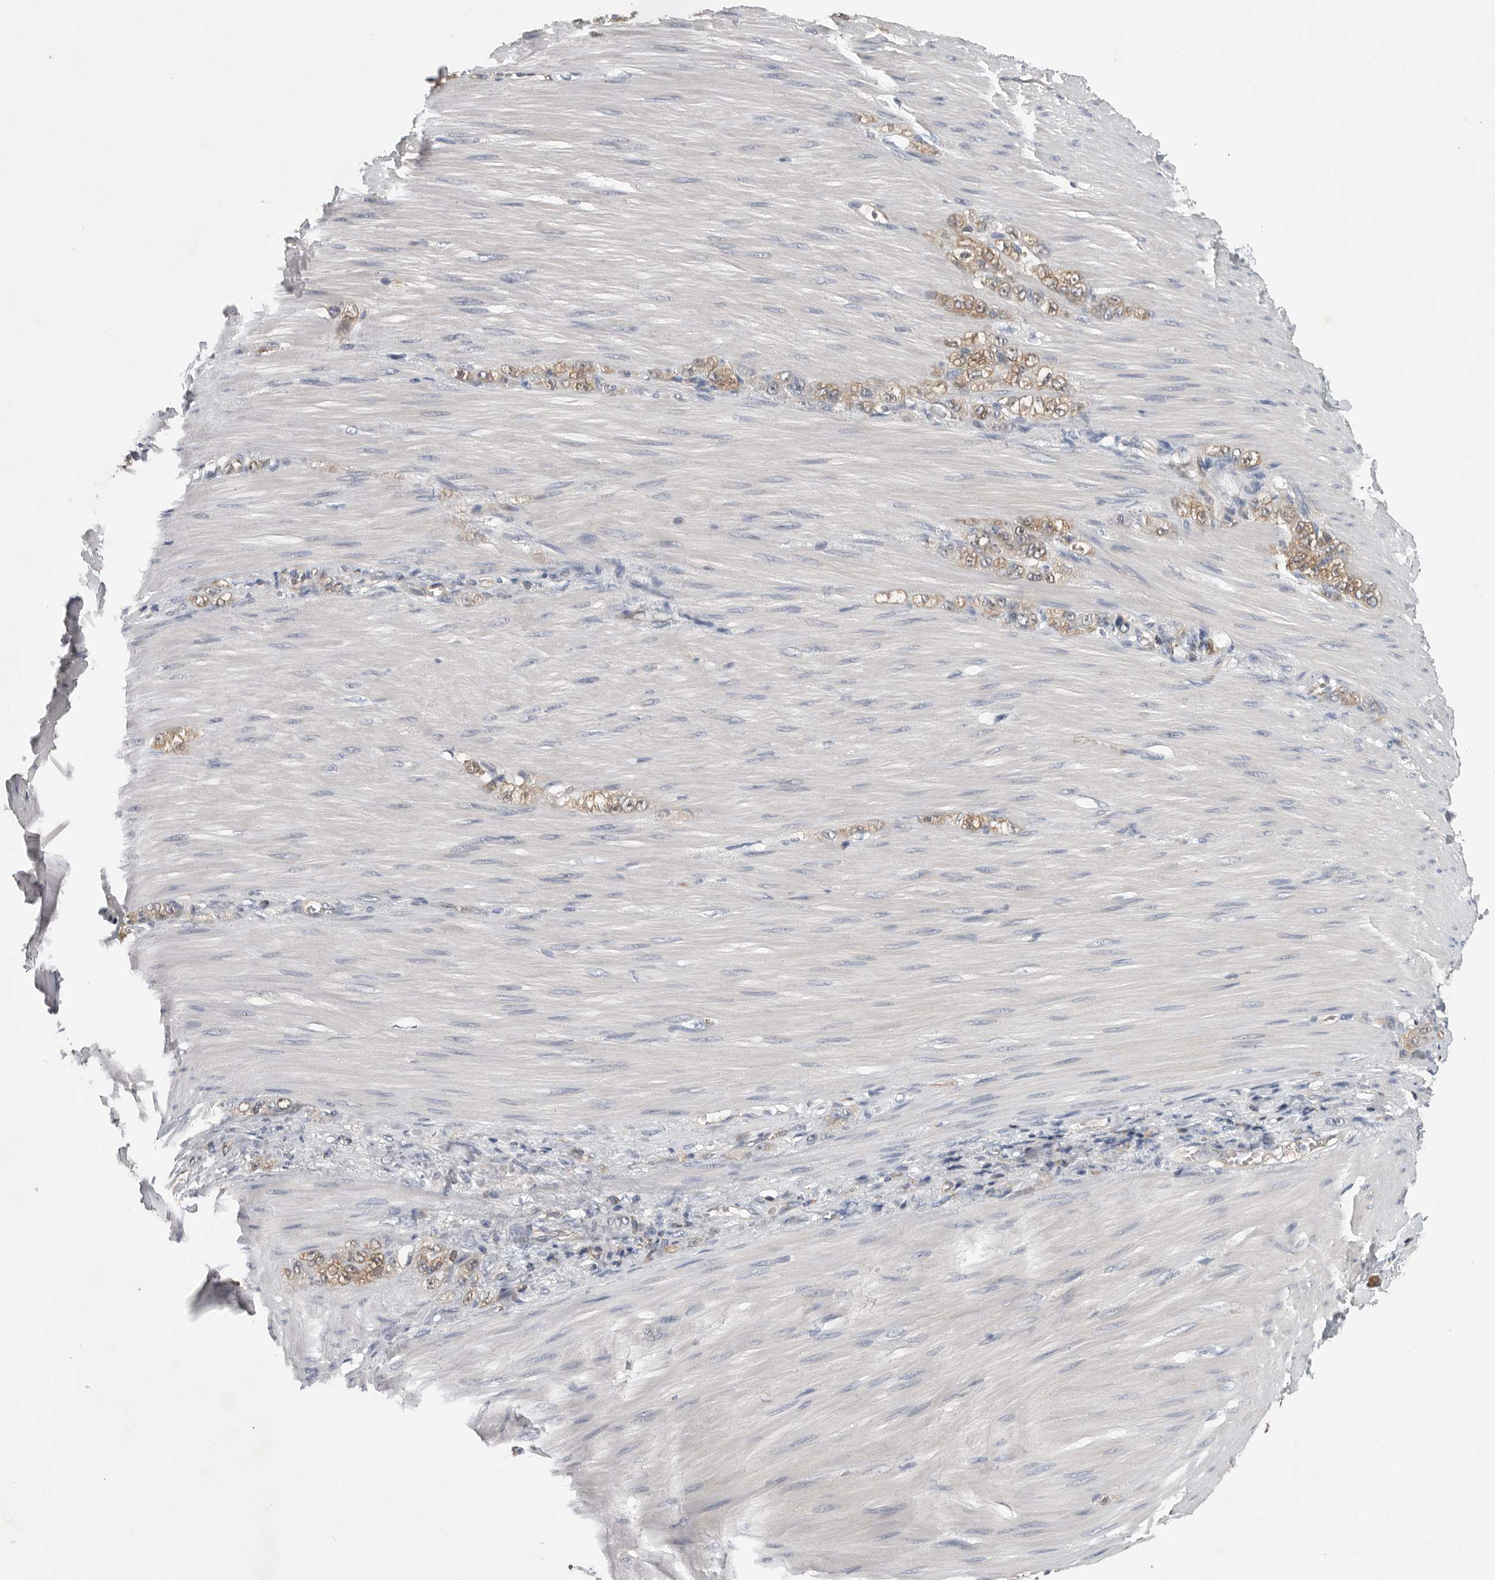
{"staining": {"intensity": "weak", "quantity": ">75%", "location": "cytoplasmic/membranous"}, "tissue": "stomach cancer", "cell_type": "Tumor cells", "image_type": "cancer", "snomed": [{"axis": "morphology", "description": "Normal tissue, NOS"}, {"axis": "morphology", "description": "Adenocarcinoma, NOS"}, {"axis": "topography", "description": "Stomach"}], "caption": "There is low levels of weak cytoplasmic/membranous staining in tumor cells of stomach adenocarcinoma, as demonstrated by immunohistochemical staining (brown color).", "gene": "PDCD4", "patient": {"sex": "male", "age": 82}}